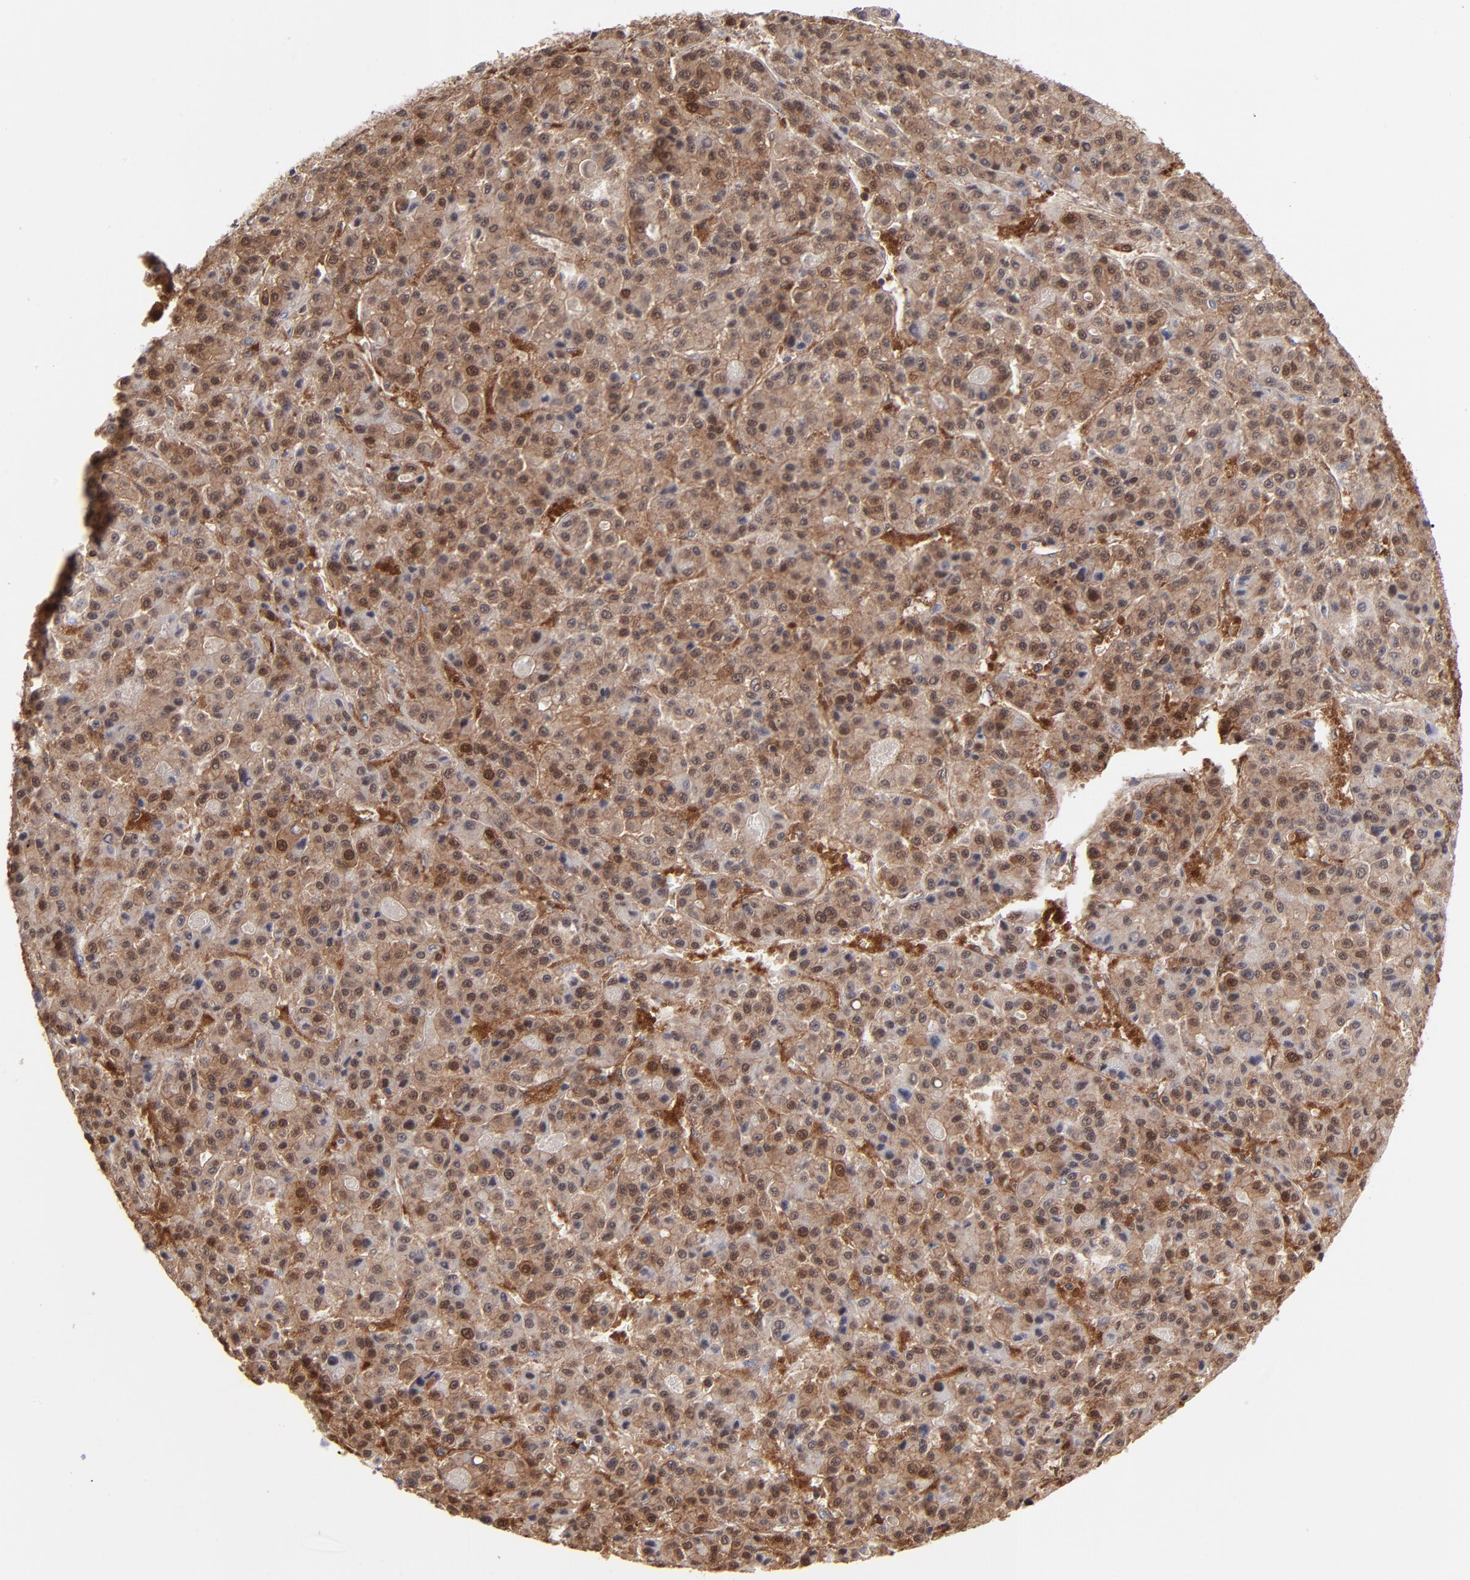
{"staining": {"intensity": "moderate", "quantity": "25%-75%", "location": "cytoplasmic/membranous,nuclear"}, "tissue": "liver cancer", "cell_type": "Tumor cells", "image_type": "cancer", "snomed": [{"axis": "morphology", "description": "Carcinoma, Hepatocellular, NOS"}, {"axis": "topography", "description": "Liver"}], "caption": "Immunohistochemistry micrograph of human liver hepatocellular carcinoma stained for a protein (brown), which shows medium levels of moderate cytoplasmic/membranous and nuclear staining in about 25%-75% of tumor cells.", "gene": "DCTPP1", "patient": {"sex": "male", "age": 70}}